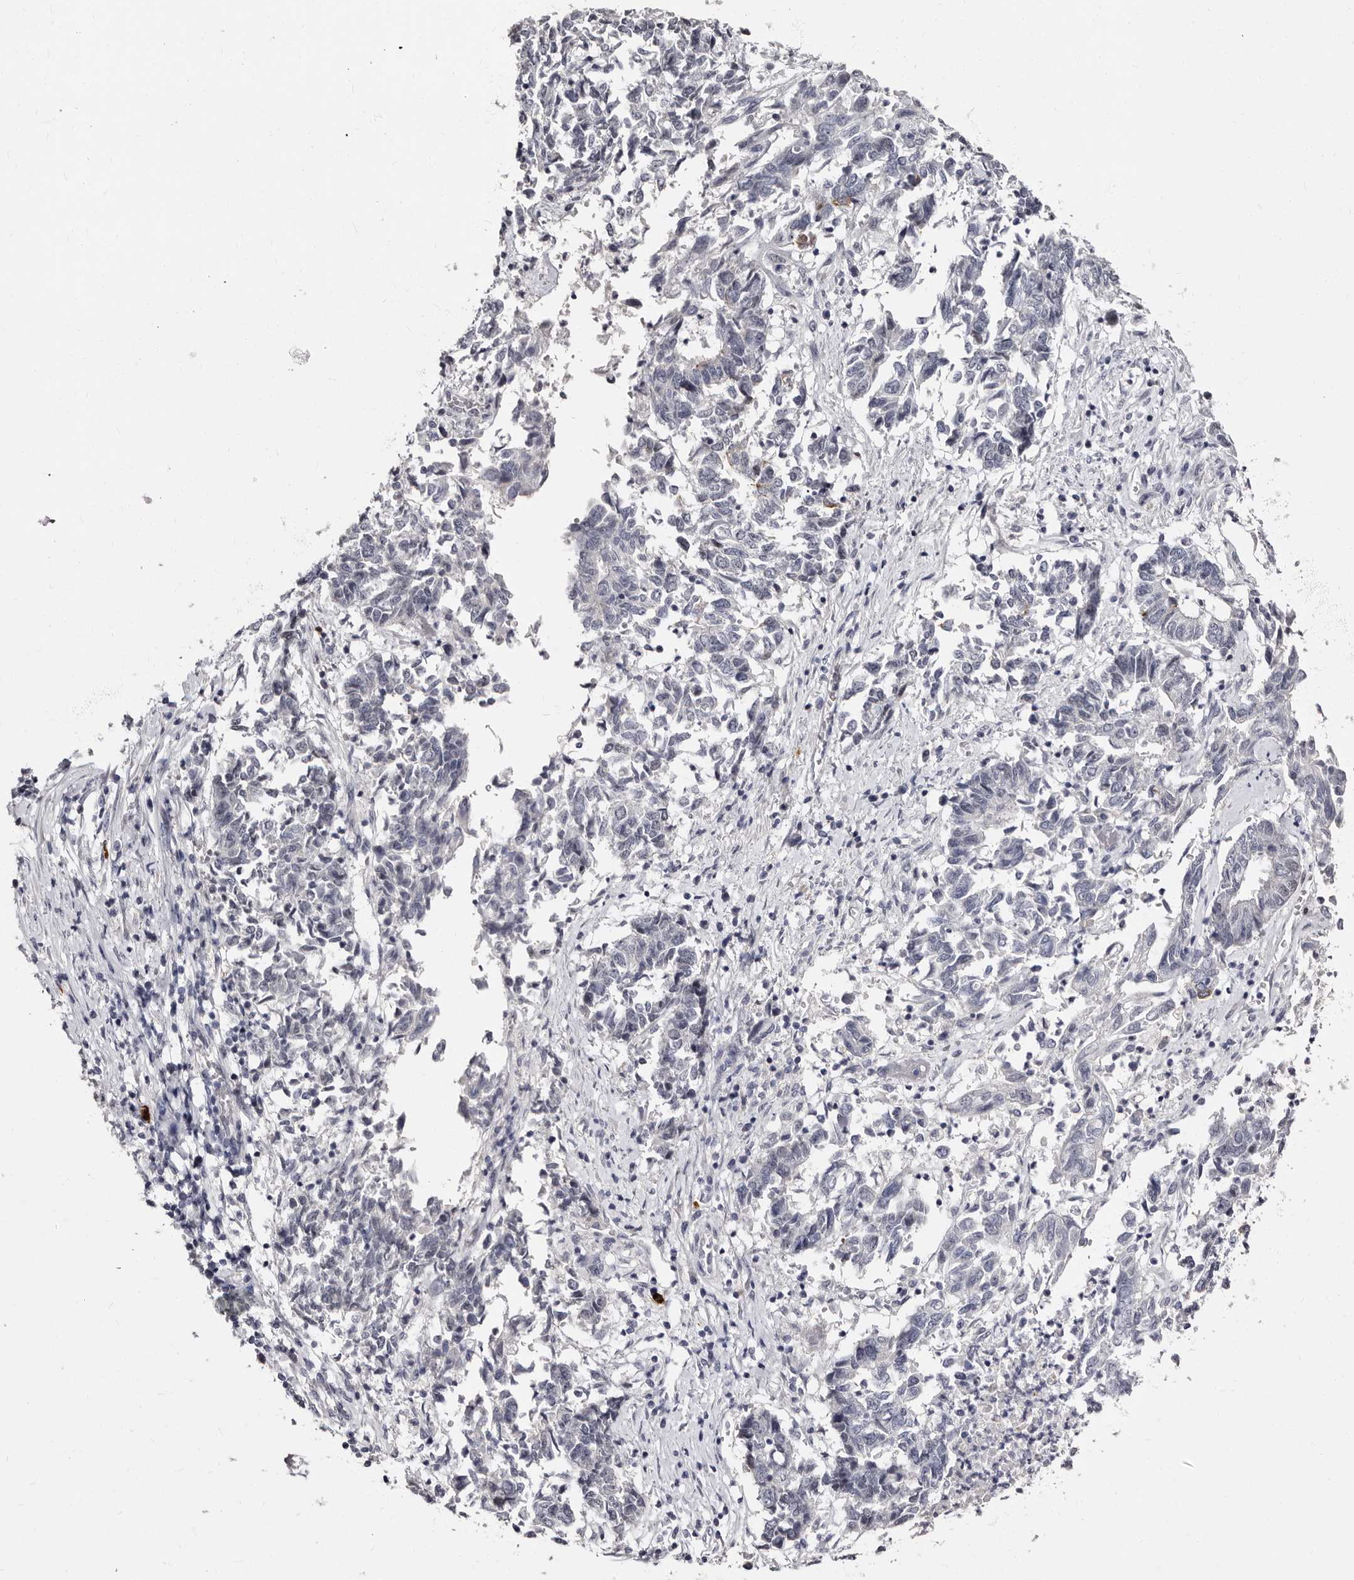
{"staining": {"intensity": "negative", "quantity": "none", "location": "none"}, "tissue": "endometrial cancer", "cell_type": "Tumor cells", "image_type": "cancer", "snomed": [{"axis": "morphology", "description": "Adenocarcinoma, NOS"}, {"axis": "topography", "description": "Endometrium"}], "caption": "Photomicrograph shows no significant protein expression in tumor cells of endometrial cancer (adenocarcinoma). The staining is performed using DAB brown chromogen with nuclei counter-stained in using hematoxylin.", "gene": "TBC1D22B", "patient": {"sex": "female", "age": 80}}